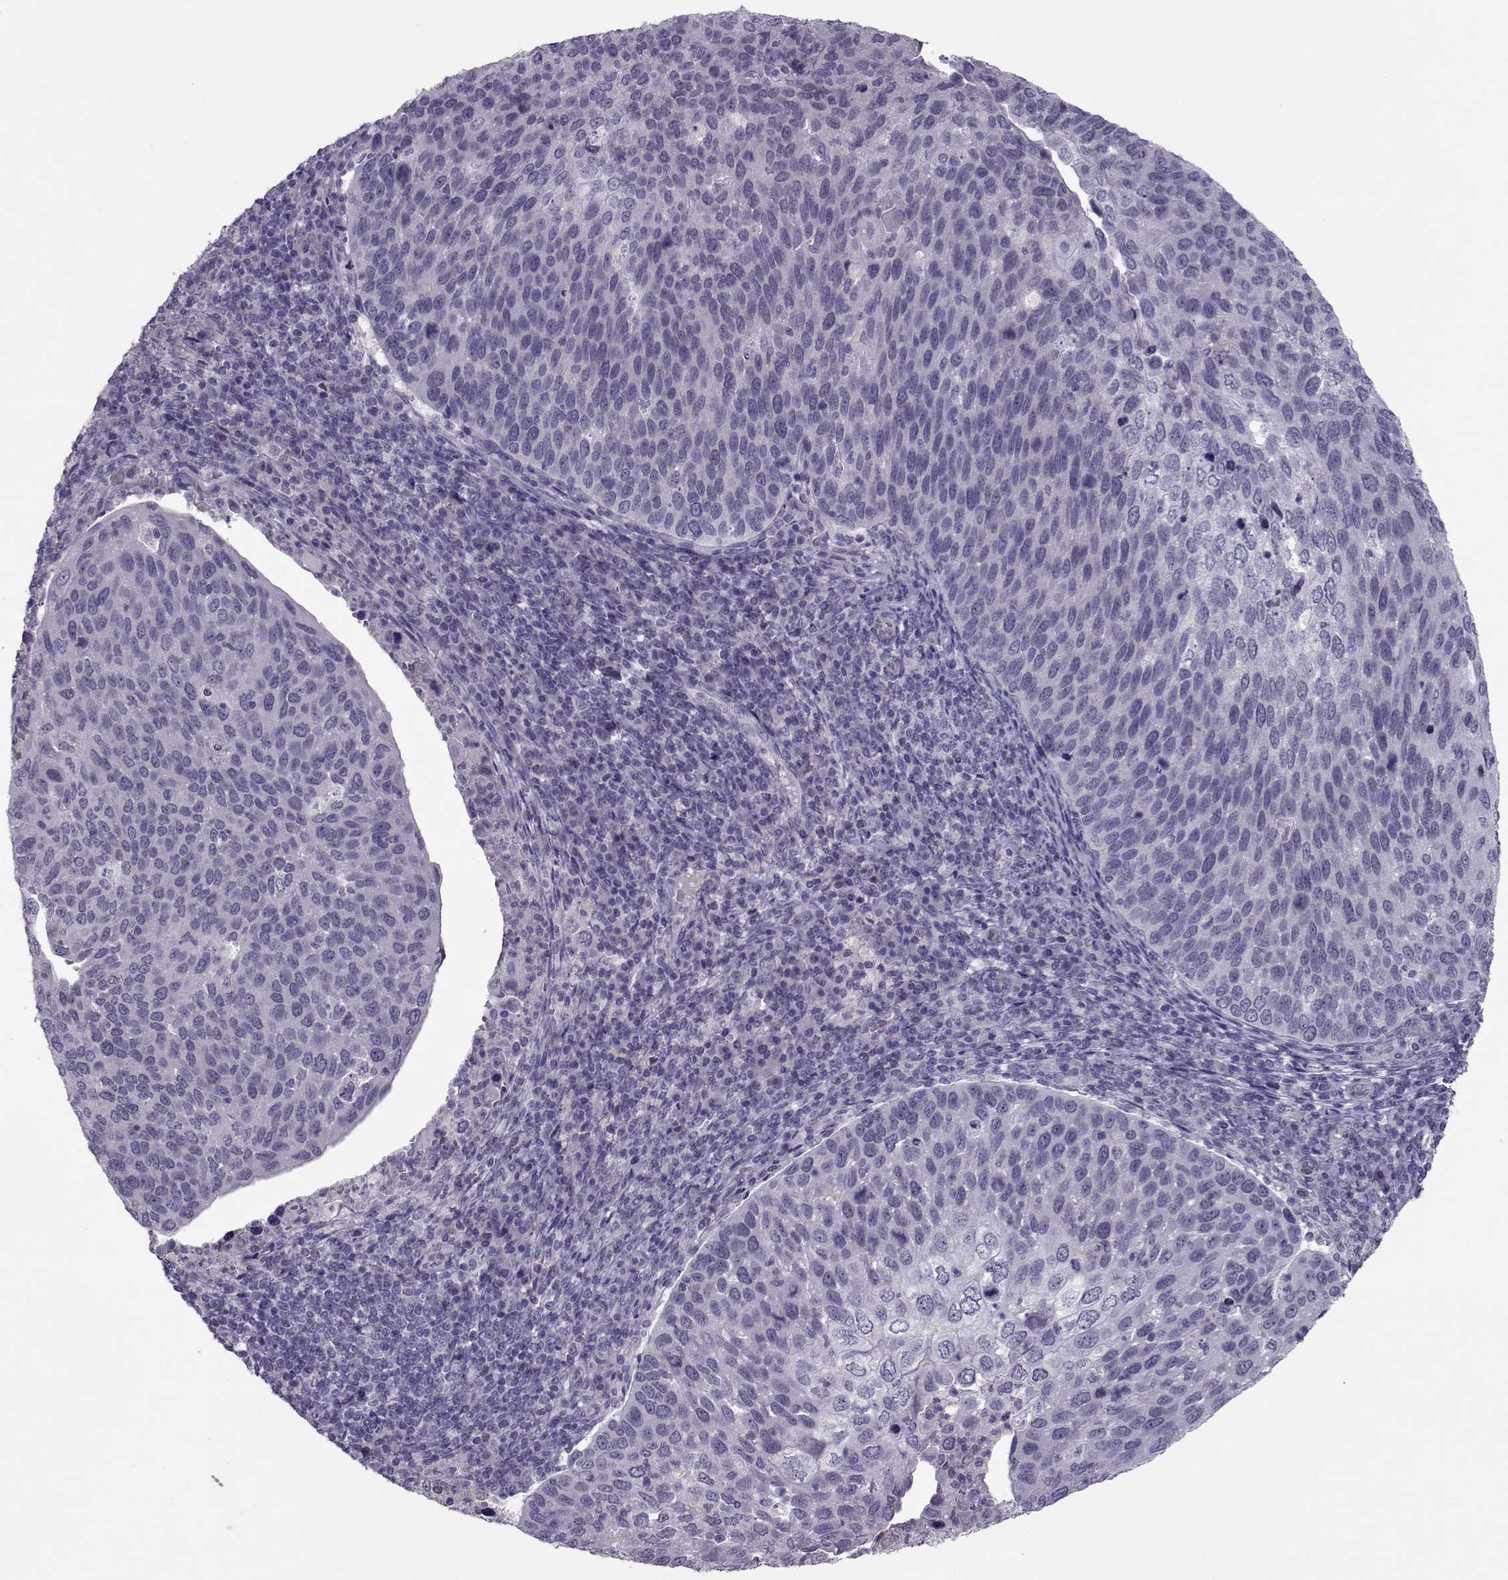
{"staining": {"intensity": "negative", "quantity": "none", "location": "none"}, "tissue": "cervical cancer", "cell_type": "Tumor cells", "image_type": "cancer", "snomed": [{"axis": "morphology", "description": "Squamous cell carcinoma, NOS"}, {"axis": "topography", "description": "Cervix"}], "caption": "An immunohistochemistry micrograph of squamous cell carcinoma (cervical) is shown. There is no staining in tumor cells of squamous cell carcinoma (cervical).", "gene": "ASRGL1", "patient": {"sex": "female", "age": 54}}